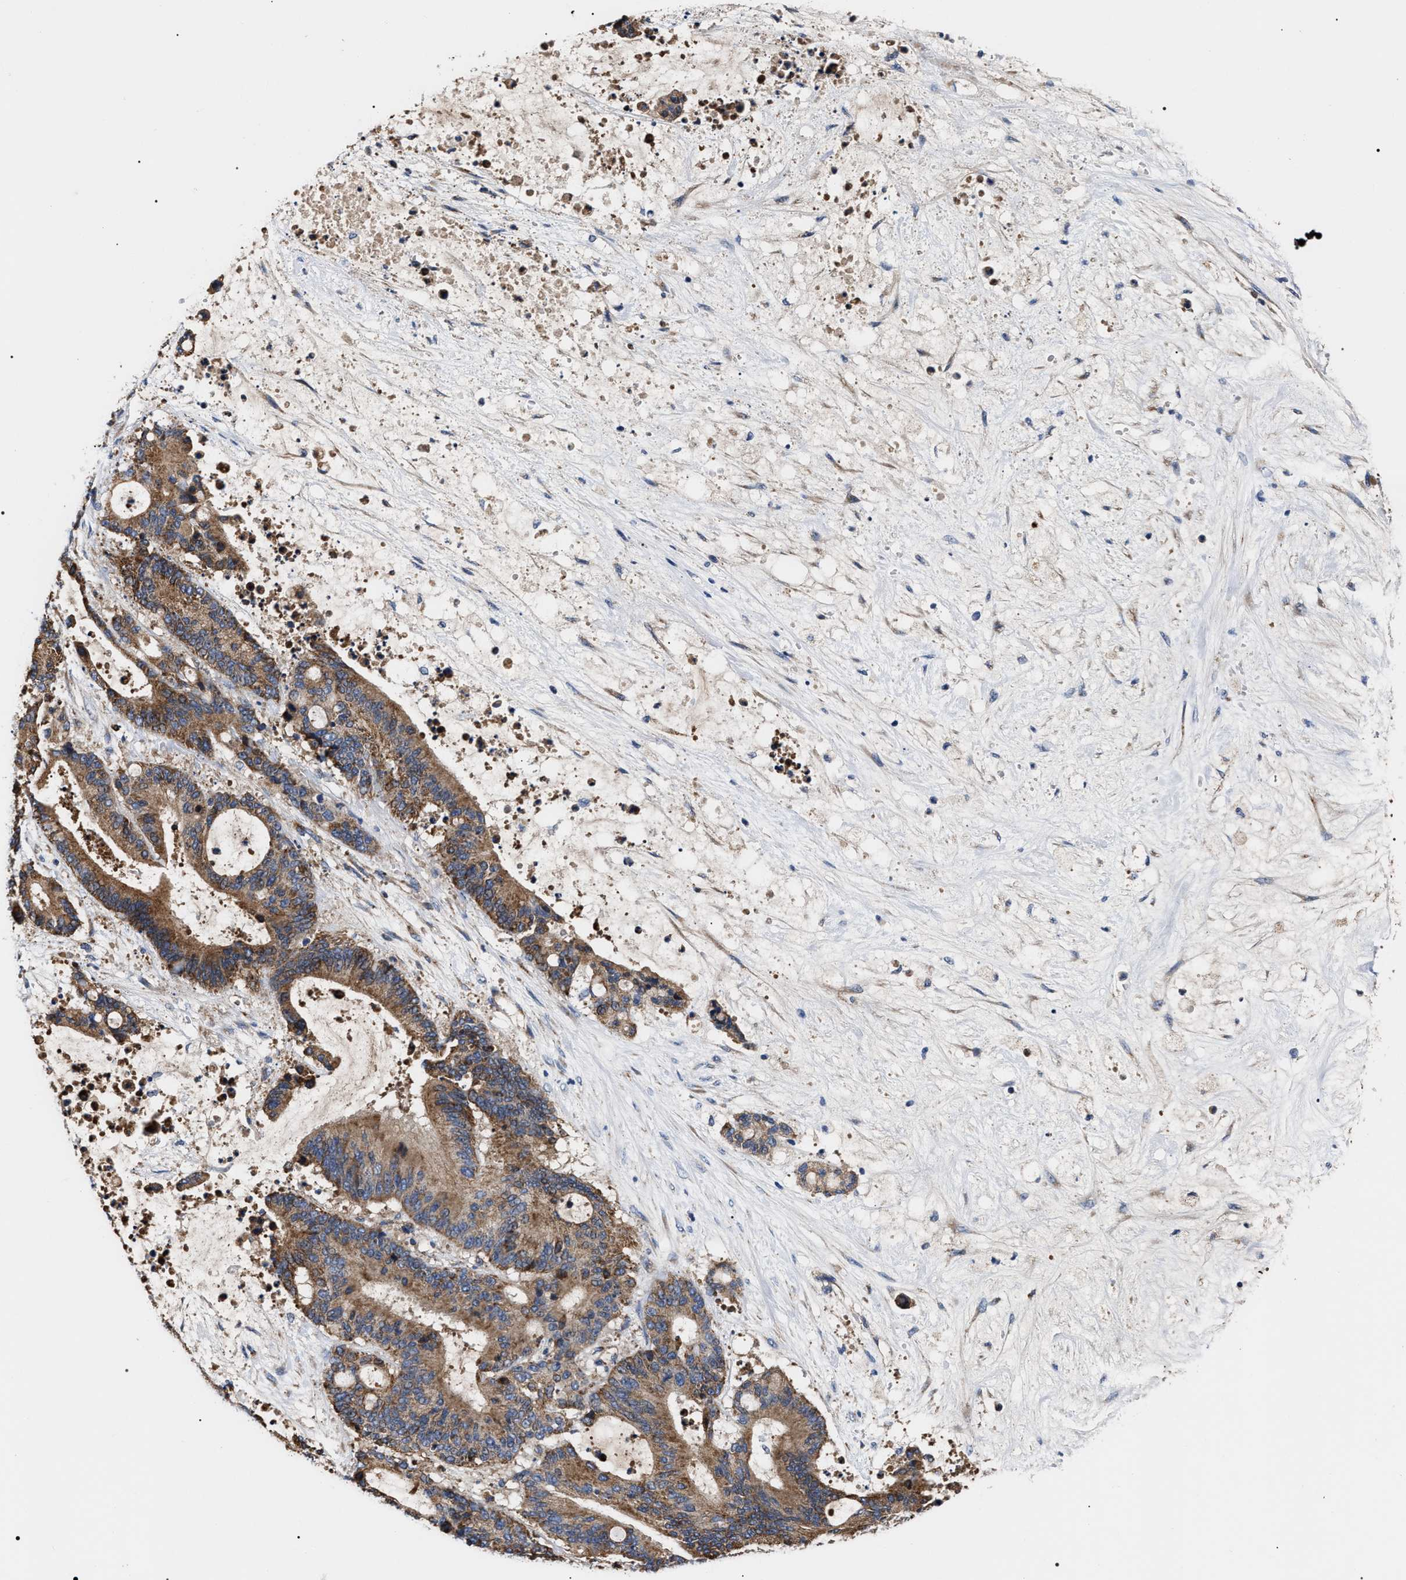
{"staining": {"intensity": "moderate", "quantity": ">75%", "location": "cytoplasmic/membranous"}, "tissue": "liver cancer", "cell_type": "Tumor cells", "image_type": "cancer", "snomed": [{"axis": "morphology", "description": "Normal tissue, NOS"}, {"axis": "morphology", "description": "Cholangiocarcinoma"}, {"axis": "topography", "description": "Liver"}, {"axis": "topography", "description": "Peripheral nerve tissue"}], "caption": "An image of liver cancer stained for a protein demonstrates moderate cytoplasmic/membranous brown staining in tumor cells. The staining was performed using DAB, with brown indicating positive protein expression. Nuclei are stained blue with hematoxylin.", "gene": "MACC1", "patient": {"sex": "female", "age": 73}}